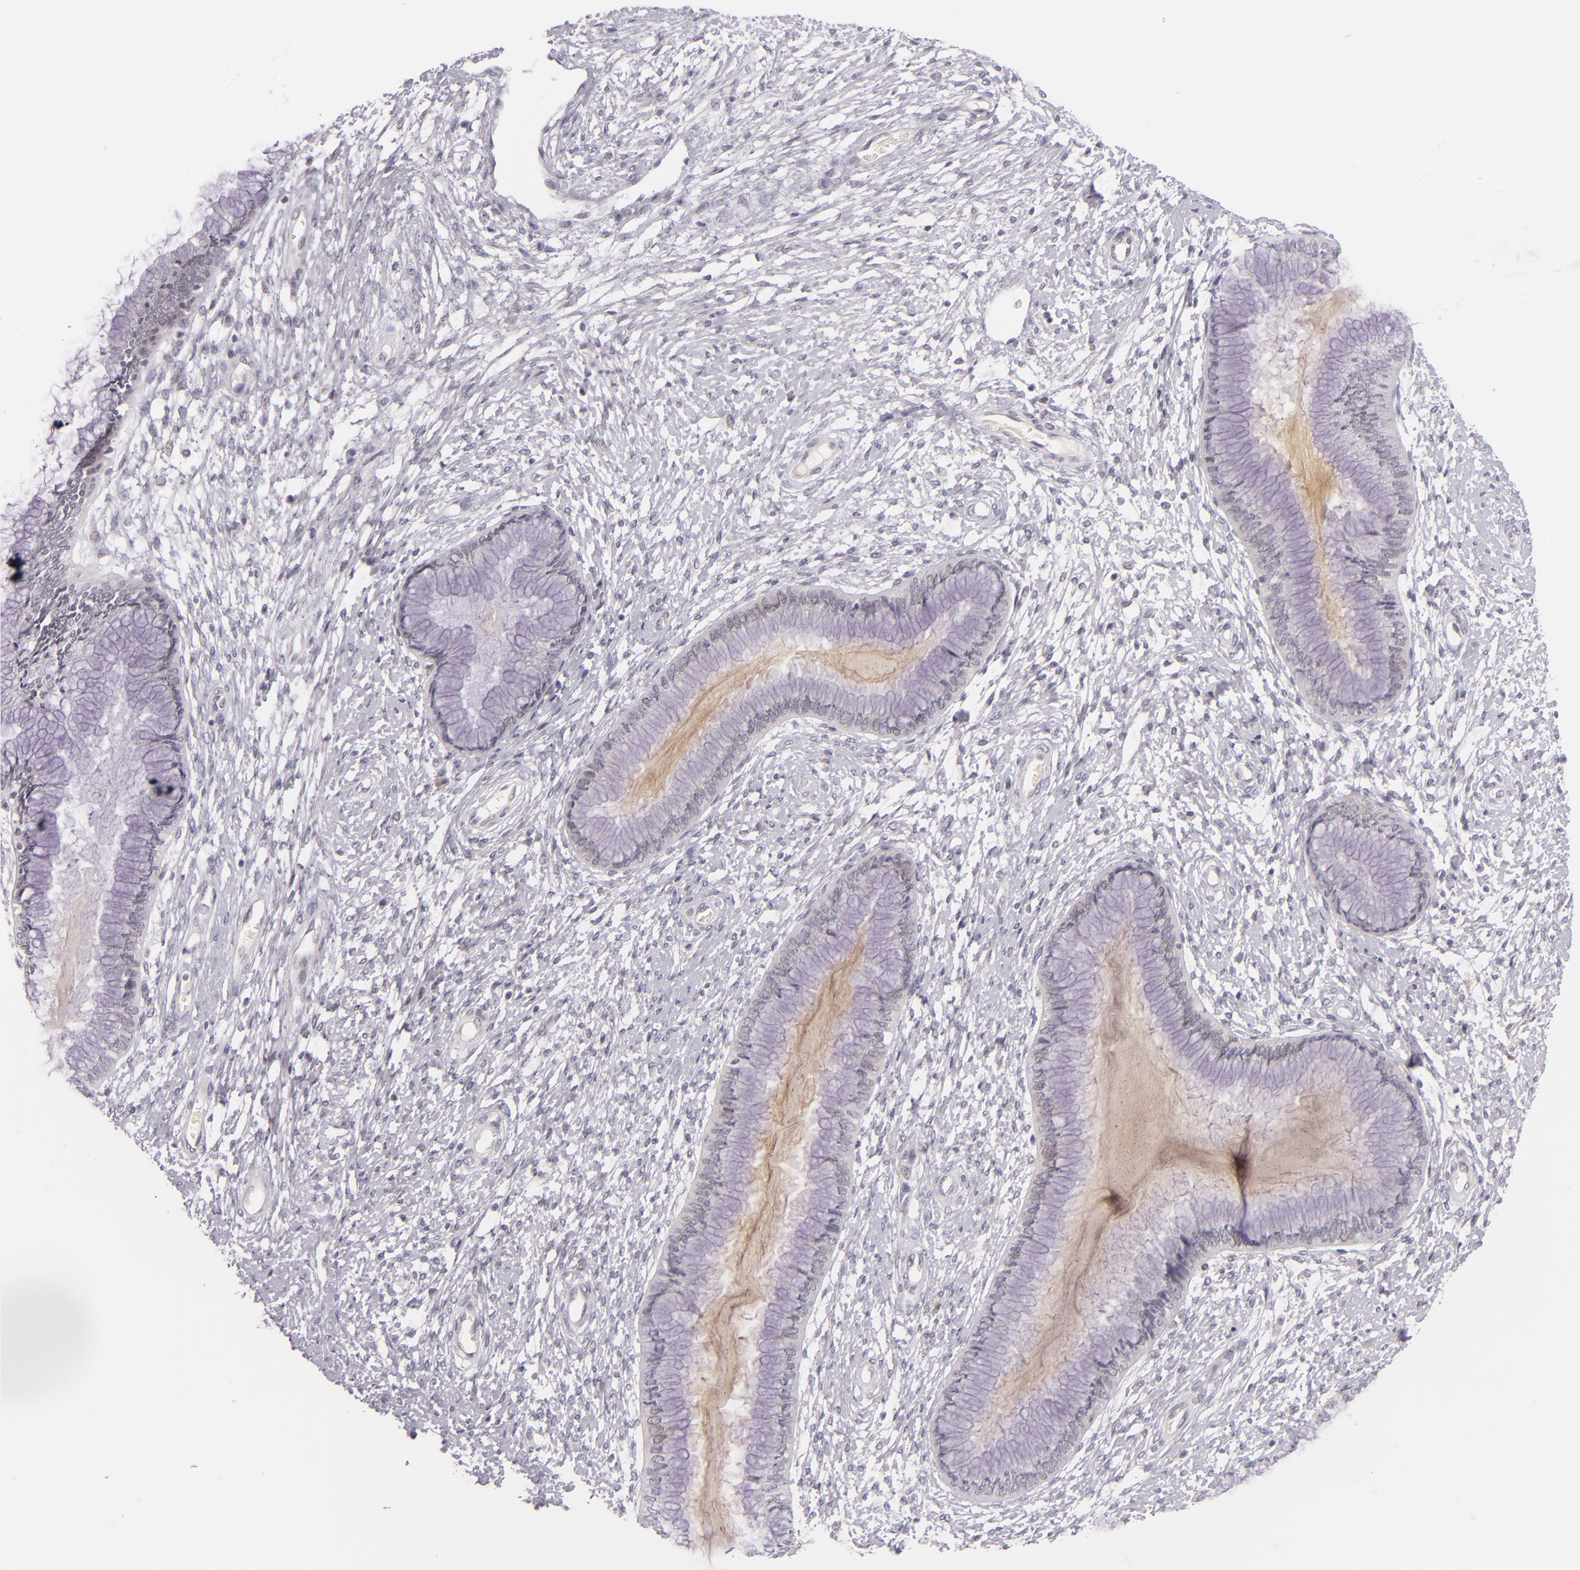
{"staining": {"intensity": "negative", "quantity": "none", "location": "none"}, "tissue": "cervix", "cell_type": "Glandular cells", "image_type": "normal", "snomed": [{"axis": "morphology", "description": "Normal tissue, NOS"}, {"axis": "topography", "description": "Cervix"}], "caption": "This image is of normal cervix stained with IHC to label a protein in brown with the nuclei are counter-stained blue. There is no staining in glandular cells.", "gene": "BCL3", "patient": {"sex": "female", "age": 27}}